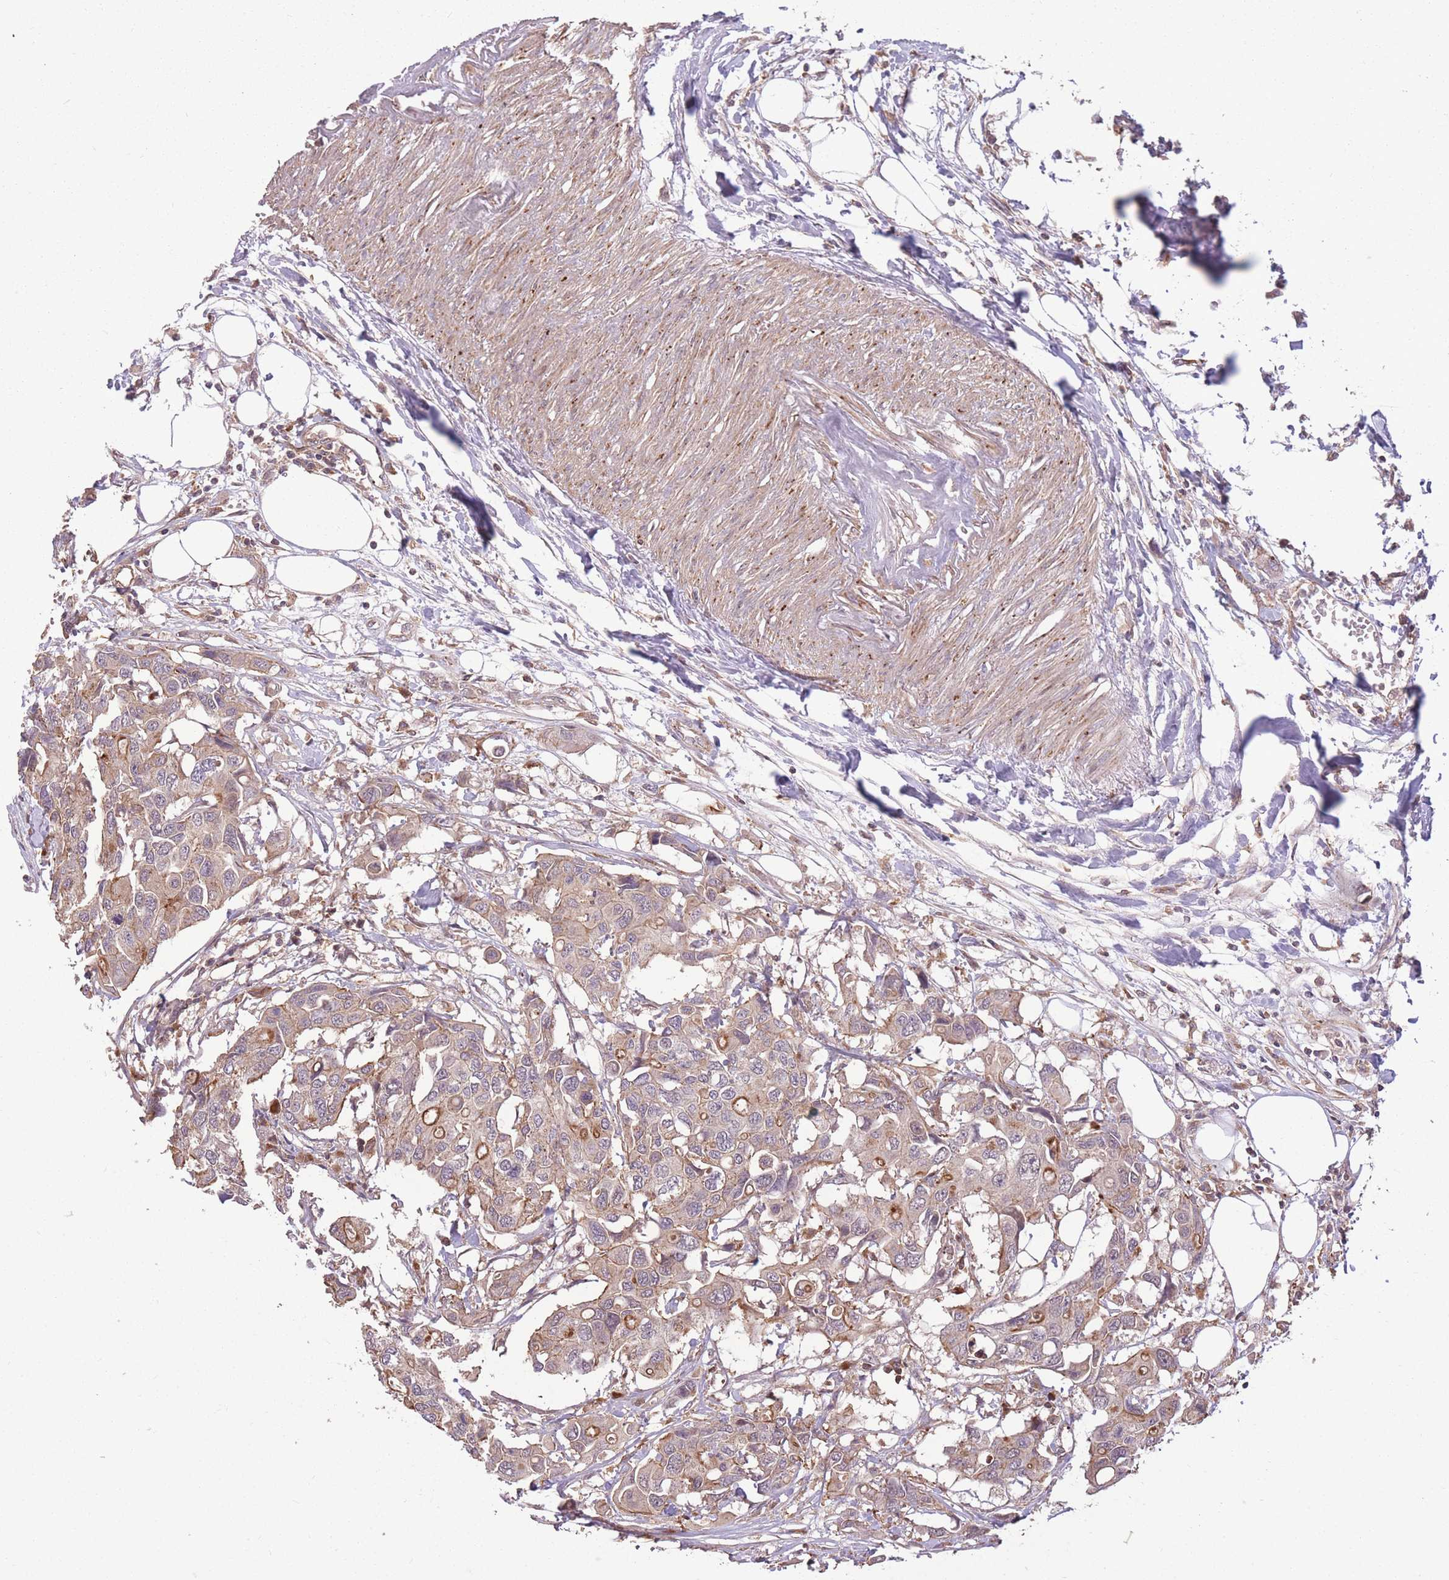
{"staining": {"intensity": "moderate", "quantity": "<25%", "location": "cytoplasmic/membranous"}, "tissue": "colorectal cancer", "cell_type": "Tumor cells", "image_type": "cancer", "snomed": [{"axis": "morphology", "description": "Adenocarcinoma, NOS"}, {"axis": "topography", "description": "Colon"}], "caption": "Immunohistochemistry (DAB) staining of human adenocarcinoma (colorectal) demonstrates moderate cytoplasmic/membranous protein positivity in approximately <25% of tumor cells.", "gene": "POLR3F", "patient": {"sex": "male", "age": 77}}